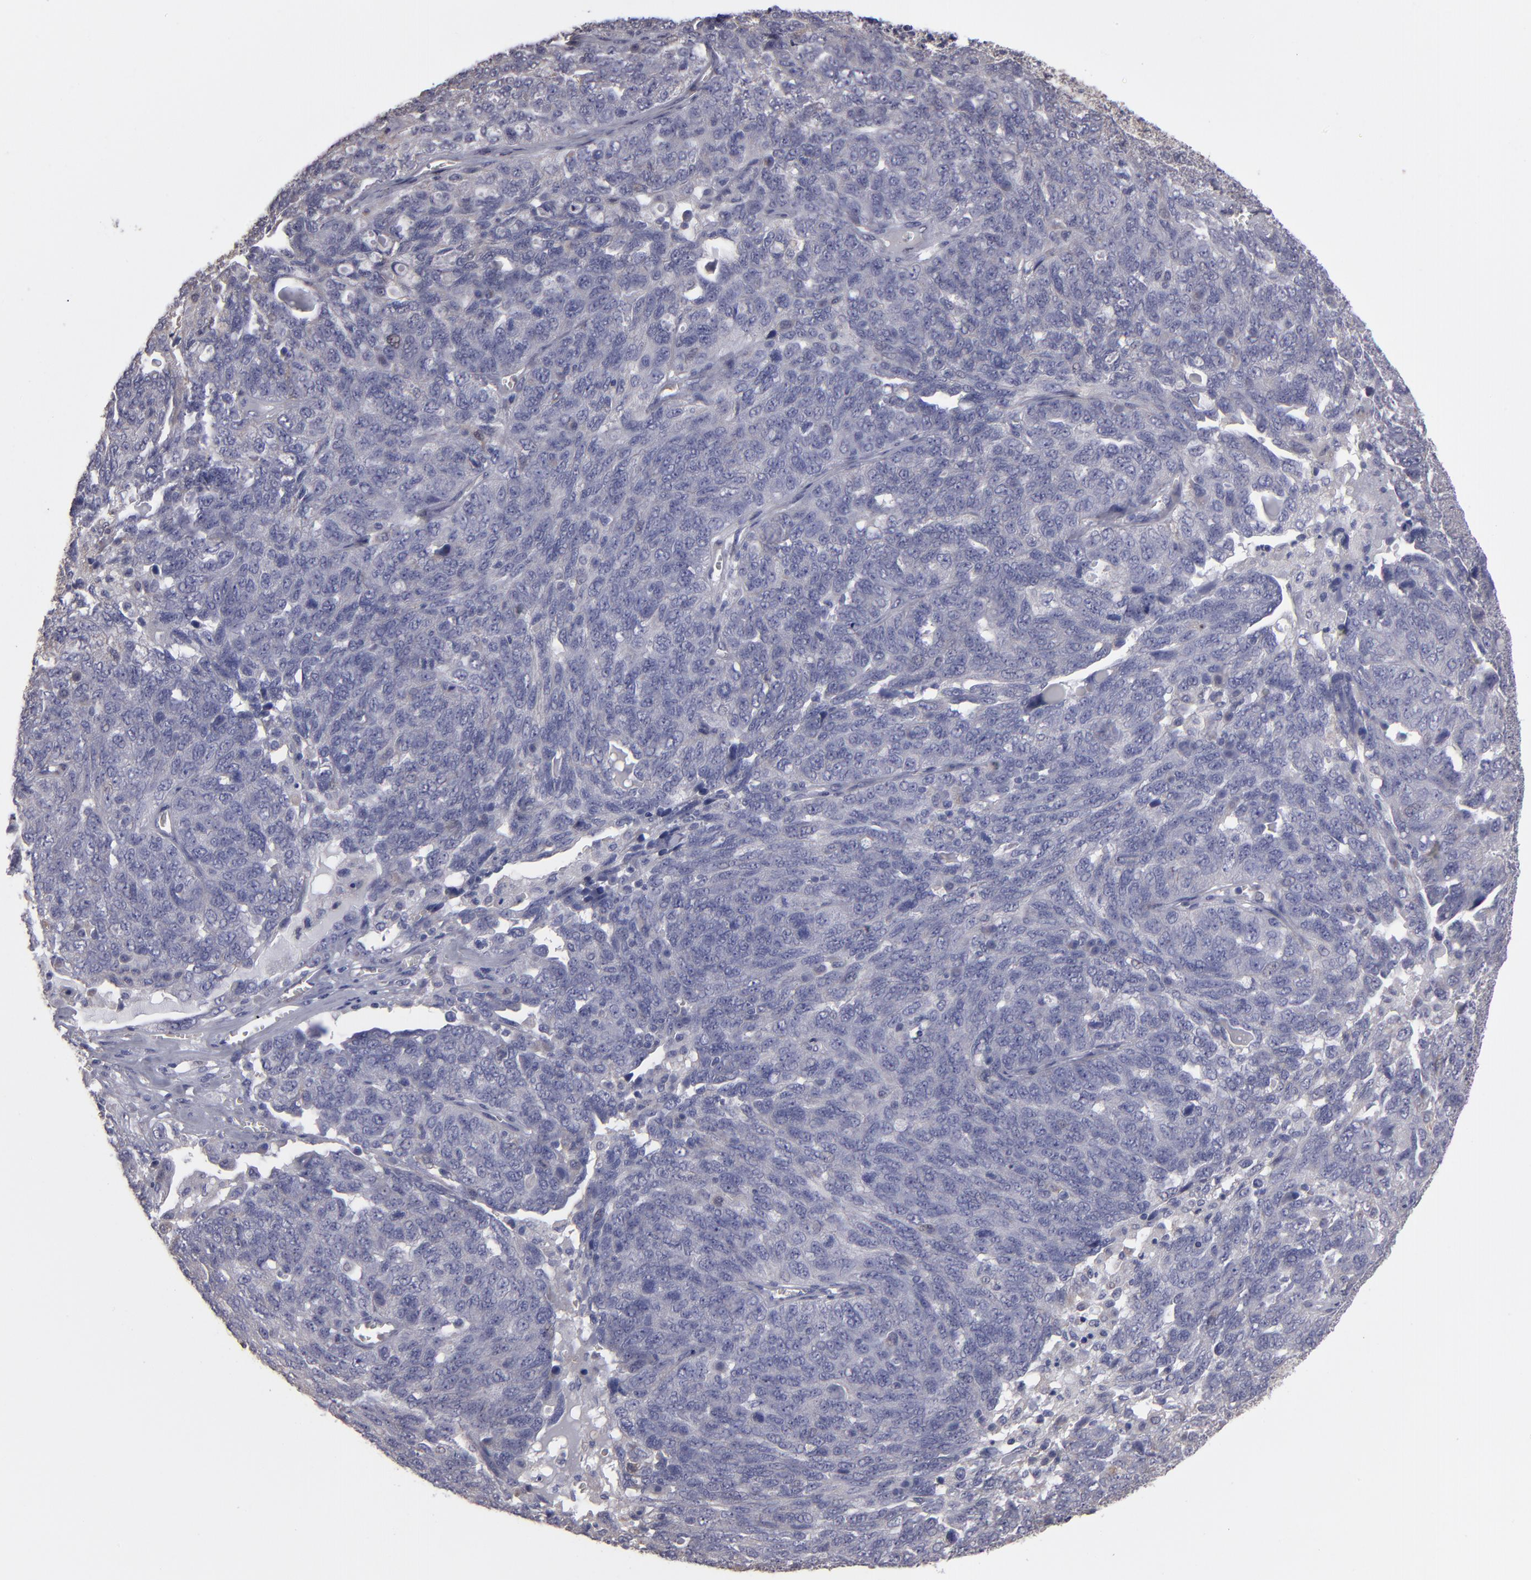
{"staining": {"intensity": "weak", "quantity": ">75%", "location": "cytoplasmic/membranous"}, "tissue": "ovarian cancer", "cell_type": "Tumor cells", "image_type": "cancer", "snomed": [{"axis": "morphology", "description": "Cystadenocarcinoma, serous, NOS"}, {"axis": "topography", "description": "Ovary"}], "caption": "A high-resolution image shows immunohistochemistry (IHC) staining of ovarian cancer, which displays weak cytoplasmic/membranous expression in about >75% of tumor cells. The protein is stained brown, and the nuclei are stained in blue (DAB (3,3'-diaminobenzidine) IHC with brightfield microscopy, high magnification).", "gene": "NDRG2", "patient": {"sex": "female", "age": 71}}